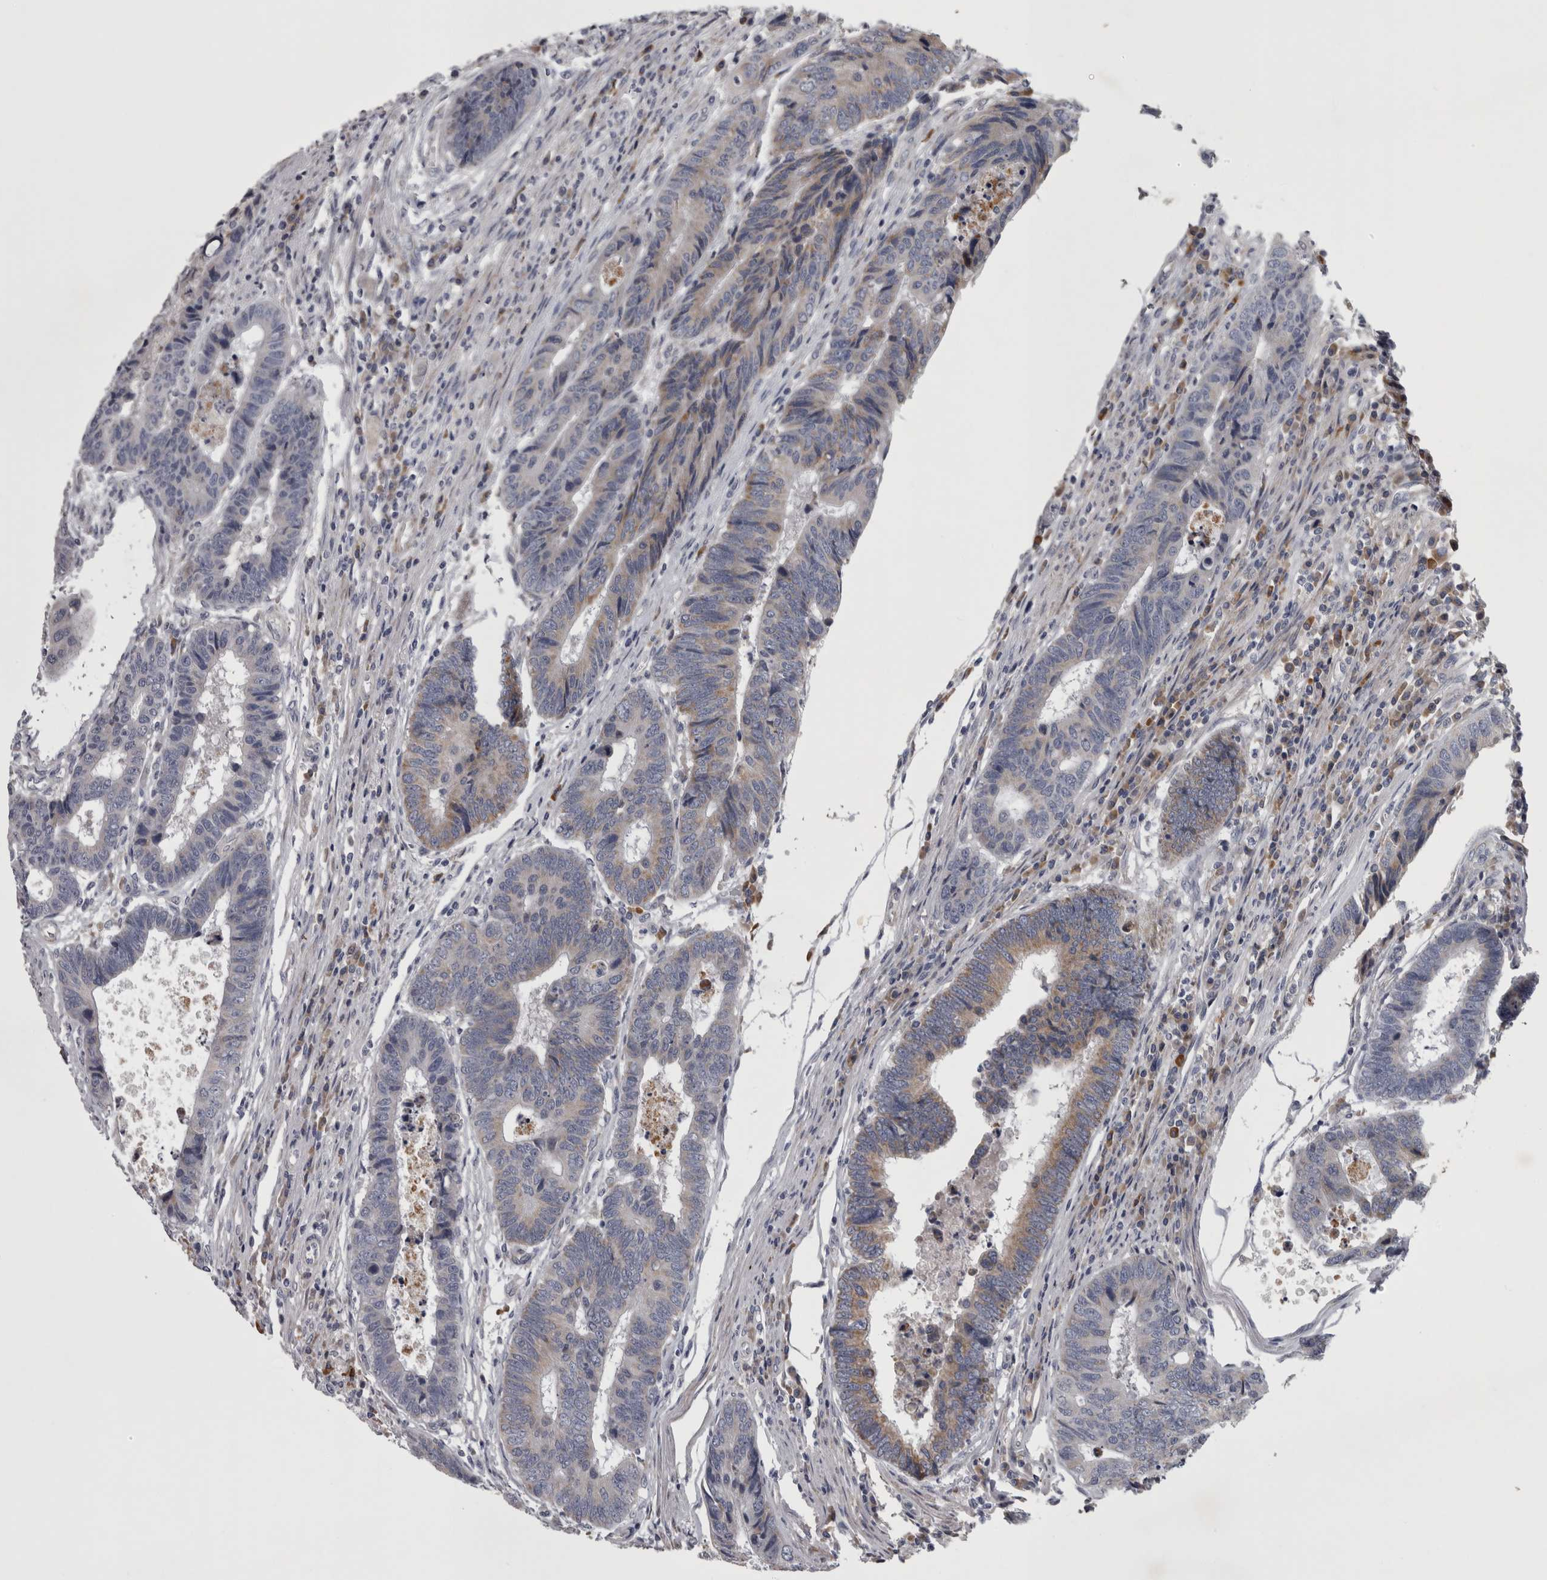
{"staining": {"intensity": "weak", "quantity": "<25%", "location": "cytoplasmic/membranous"}, "tissue": "colorectal cancer", "cell_type": "Tumor cells", "image_type": "cancer", "snomed": [{"axis": "morphology", "description": "Adenocarcinoma, NOS"}, {"axis": "topography", "description": "Rectum"}], "caption": "Tumor cells show no significant staining in colorectal adenocarcinoma.", "gene": "DBT", "patient": {"sex": "male", "age": 84}}